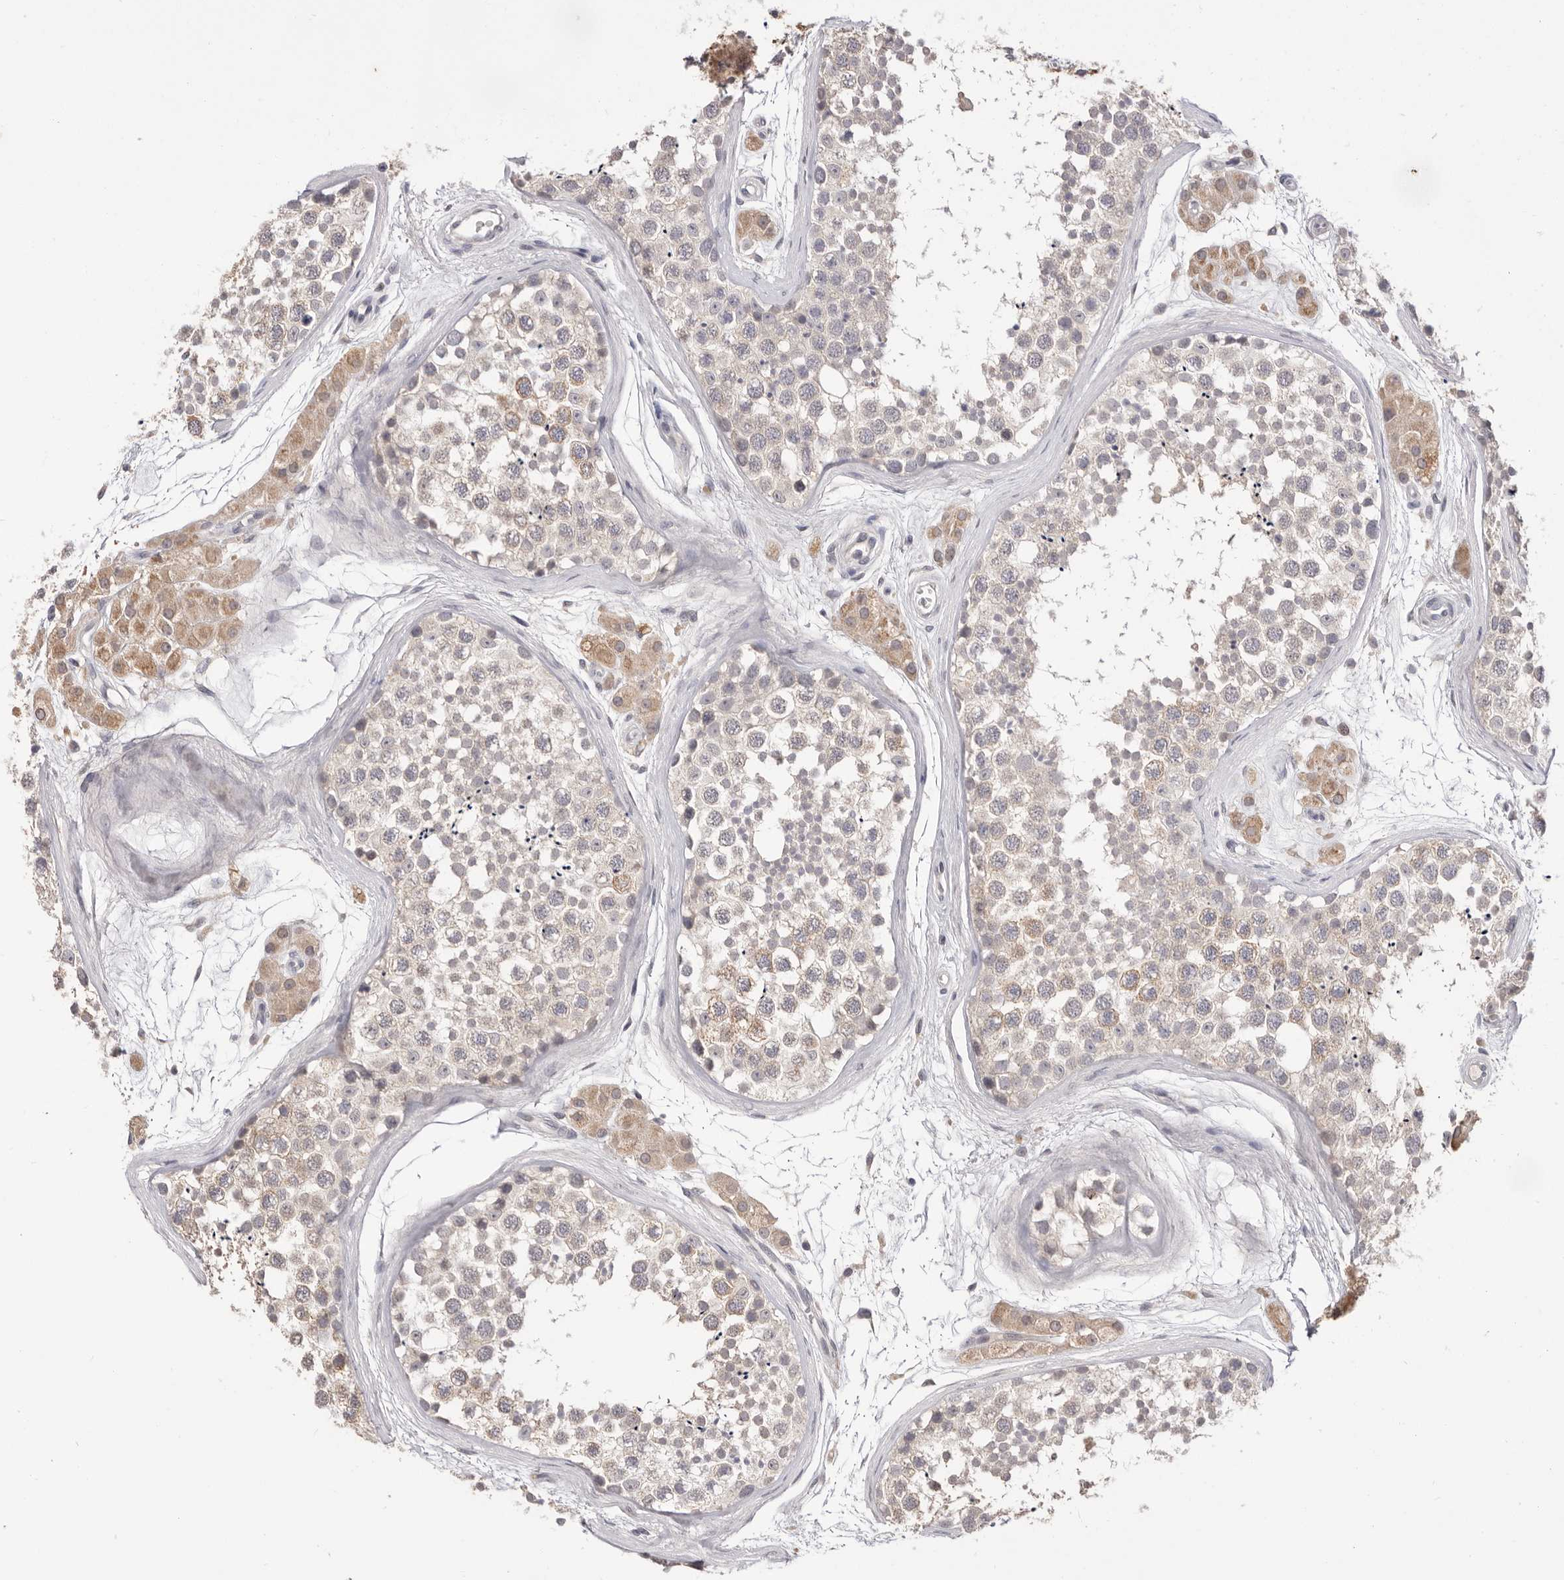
{"staining": {"intensity": "weak", "quantity": "25%-75%", "location": "cytoplasmic/membranous"}, "tissue": "testis", "cell_type": "Cells in seminiferous ducts", "image_type": "normal", "snomed": [{"axis": "morphology", "description": "Normal tissue, NOS"}, {"axis": "topography", "description": "Testis"}], "caption": "Immunohistochemical staining of unremarkable testis shows low levels of weak cytoplasmic/membranous expression in about 25%-75% of cells in seminiferous ducts. The staining is performed using DAB (3,3'-diaminobenzidine) brown chromogen to label protein expression. The nuclei are counter-stained blue using hematoxylin.", "gene": "DOP1A", "patient": {"sex": "male", "age": 56}}